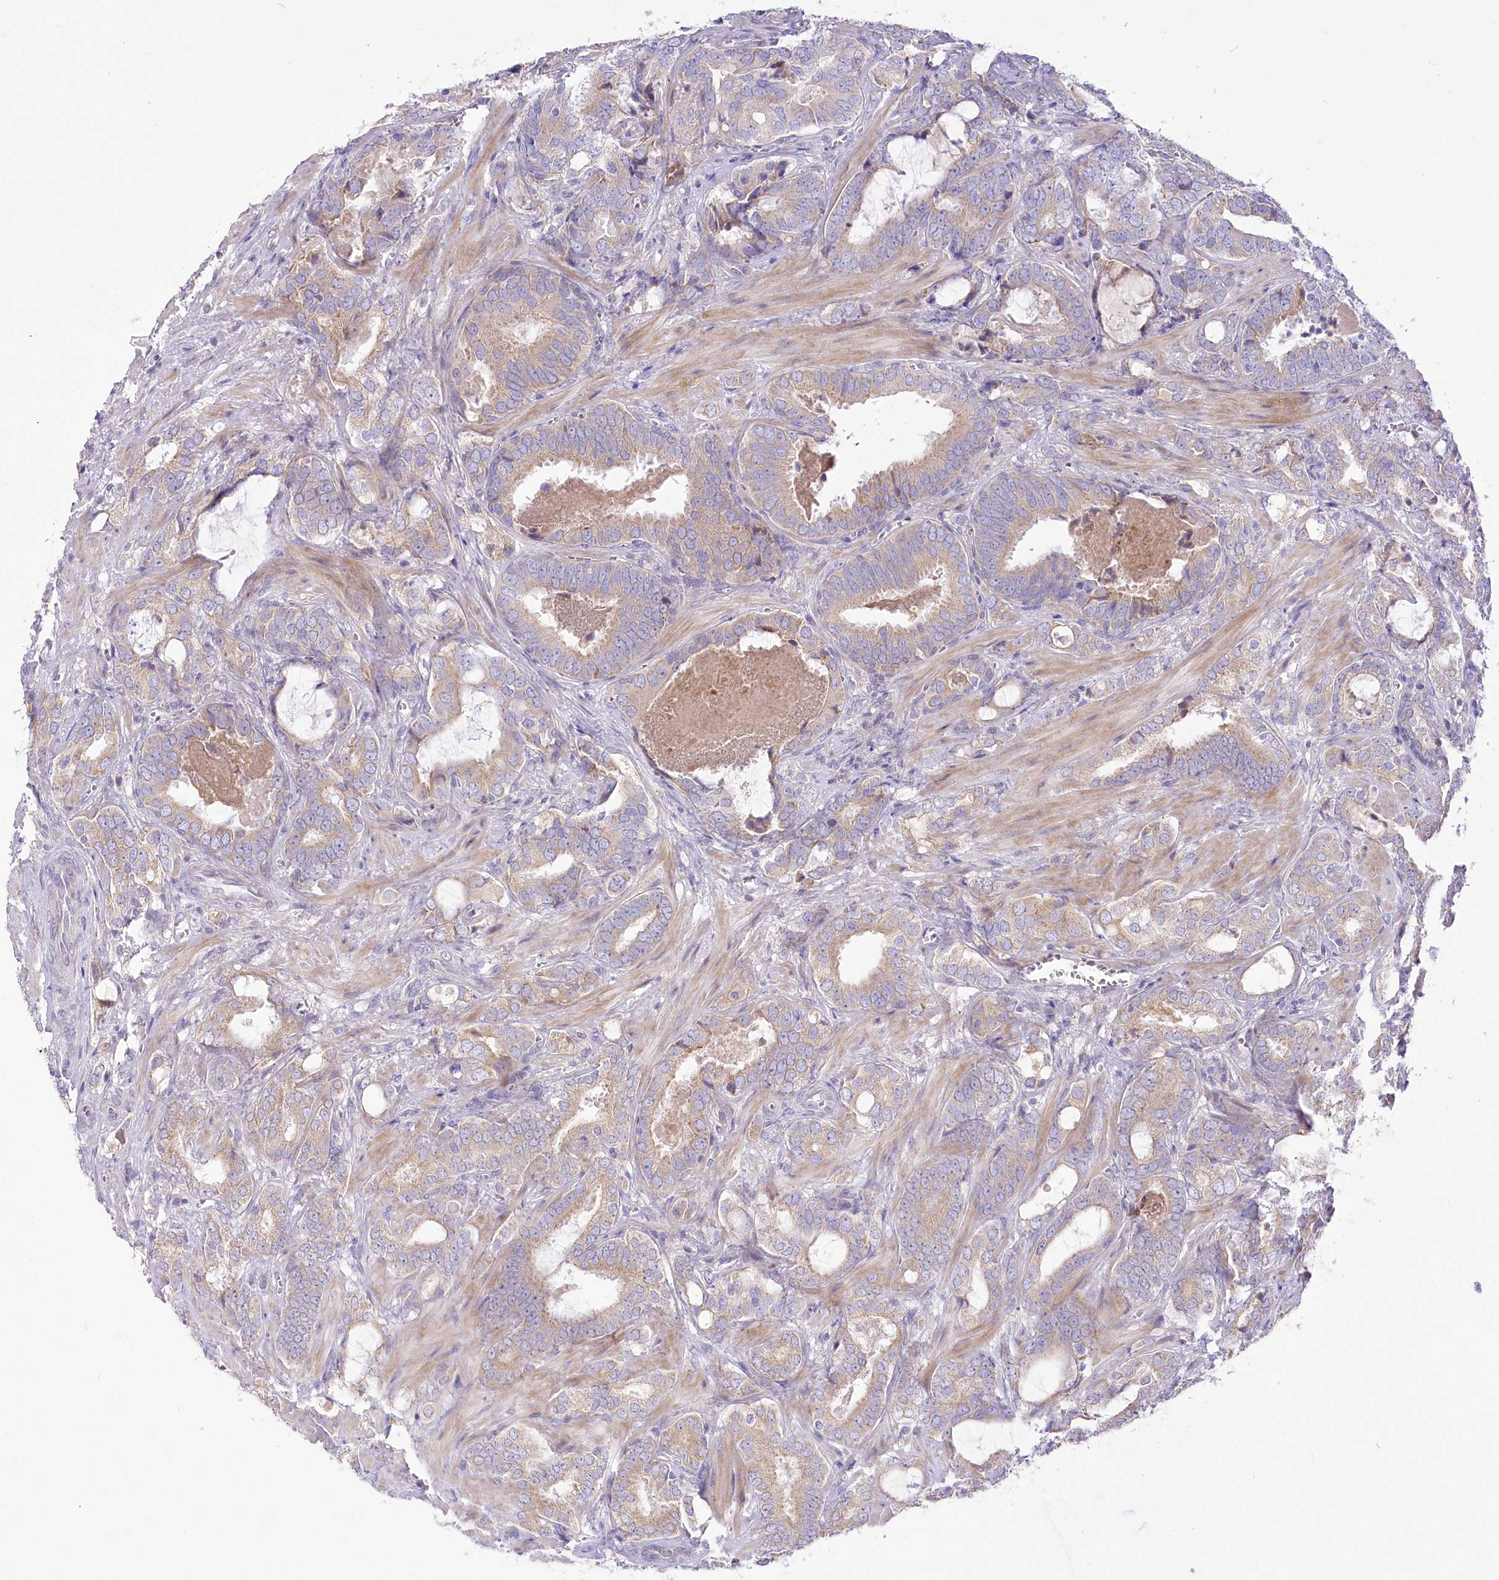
{"staining": {"intensity": "weak", "quantity": ">75%", "location": "cytoplasmic/membranous"}, "tissue": "prostate cancer", "cell_type": "Tumor cells", "image_type": "cancer", "snomed": [{"axis": "morphology", "description": "Adenocarcinoma, High grade"}, {"axis": "topography", "description": "Prostate and seminal vesicle, NOS"}], "caption": "Tumor cells display low levels of weak cytoplasmic/membranous expression in approximately >75% of cells in human prostate cancer (adenocarcinoma (high-grade)). The protein is shown in brown color, while the nuclei are stained blue.", "gene": "LRRC14B", "patient": {"sex": "male", "age": 67}}